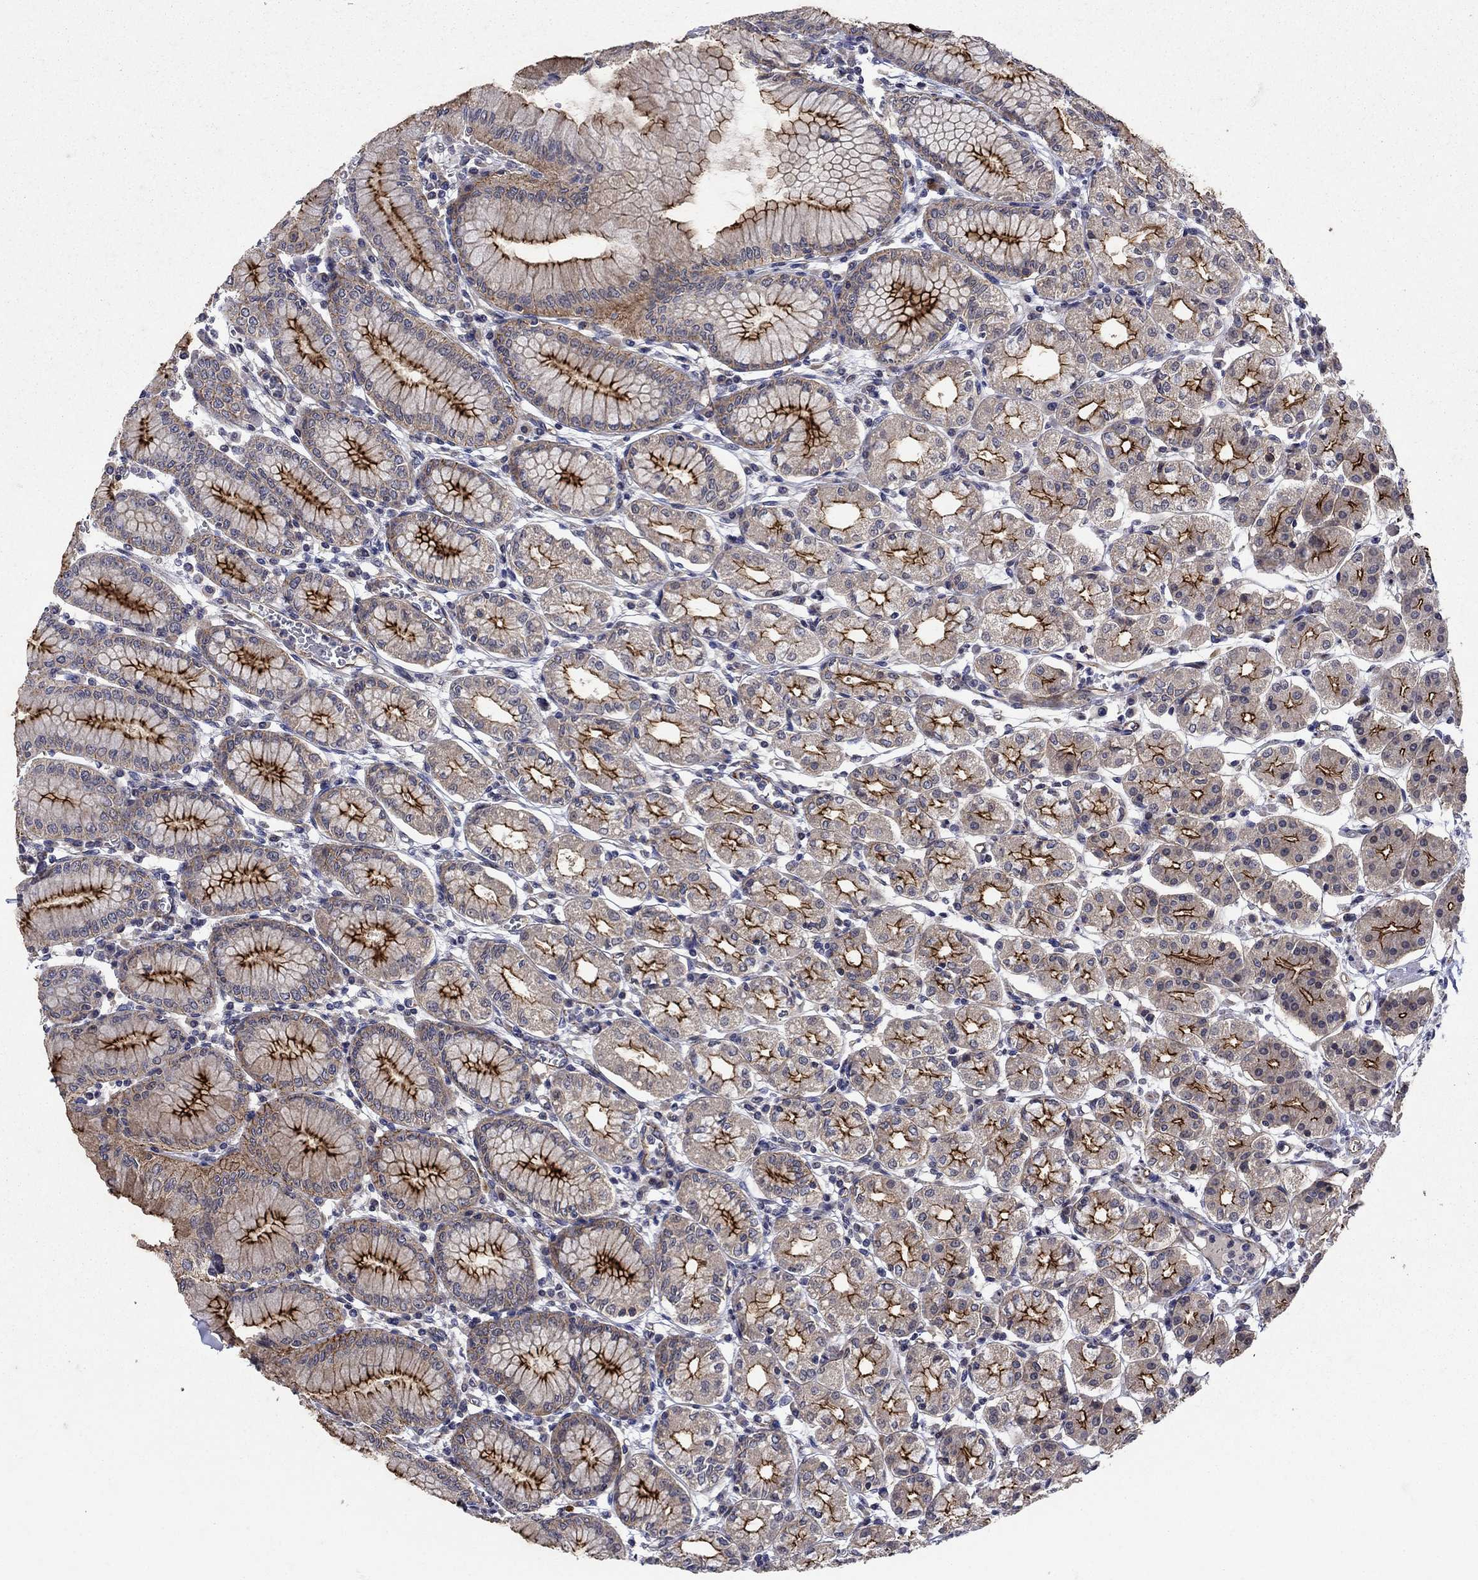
{"staining": {"intensity": "strong", "quantity": "25%-75%", "location": "cytoplasmic/membranous"}, "tissue": "stomach", "cell_type": "Glandular cells", "image_type": "normal", "snomed": [{"axis": "morphology", "description": "Normal tissue, NOS"}, {"axis": "topography", "description": "Skeletal muscle"}, {"axis": "topography", "description": "Stomach"}], "caption": "Protein staining shows strong cytoplasmic/membranous staining in approximately 25%-75% of glandular cells in unremarkable stomach. The staining was performed using DAB, with brown indicating positive protein expression. Nuclei are stained blue with hematoxylin.", "gene": "SLC7A1", "patient": {"sex": "female", "age": 57}}